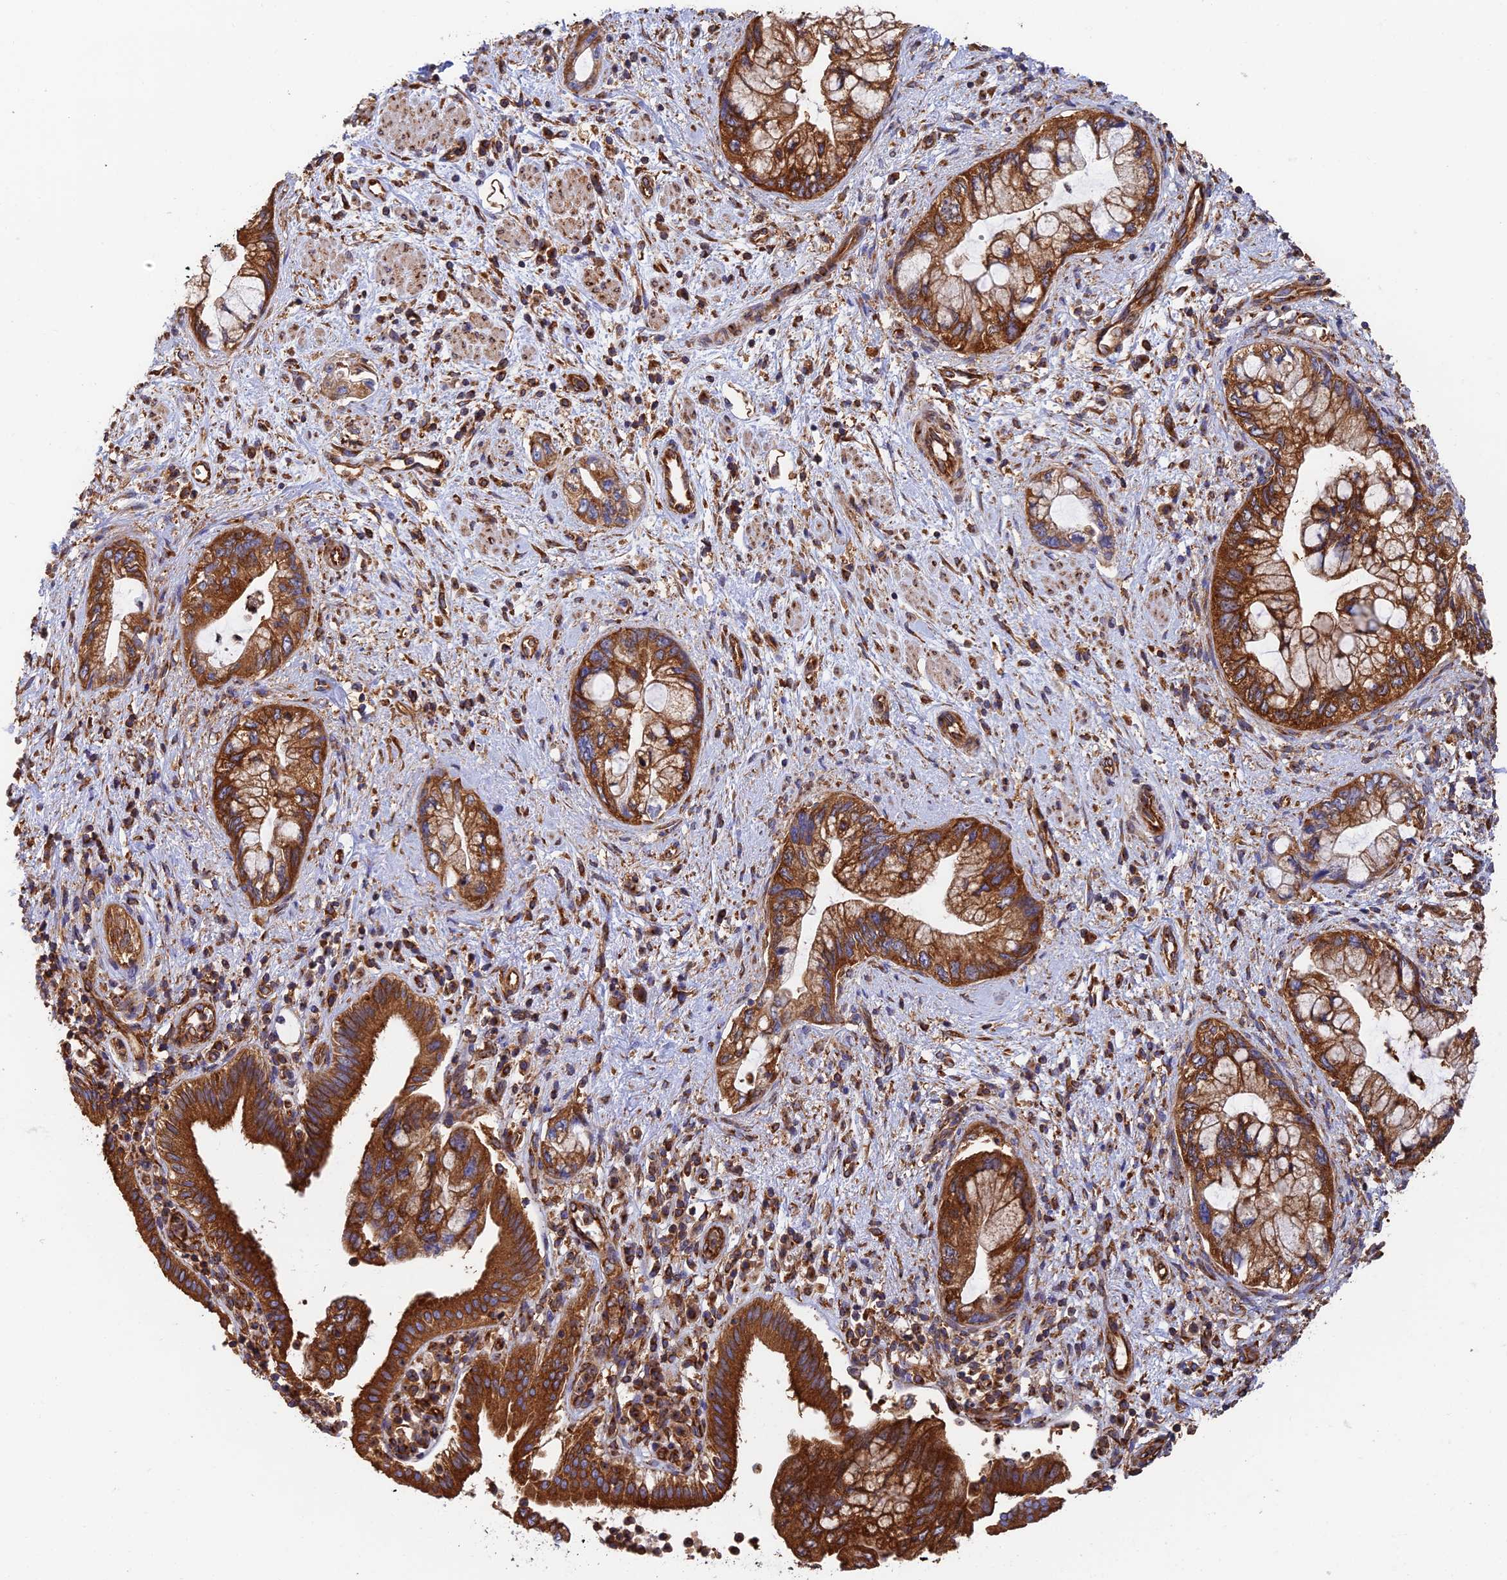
{"staining": {"intensity": "strong", "quantity": ">75%", "location": "cytoplasmic/membranous"}, "tissue": "pancreatic cancer", "cell_type": "Tumor cells", "image_type": "cancer", "snomed": [{"axis": "morphology", "description": "Adenocarcinoma, NOS"}, {"axis": "topography", "description": "Pancreas"}], "caption": "Immunohistochemical staining of pancreatic adenocarcinoma displays high levels of strong cytoplasmic/membranous protein expression in about >75% of tumor cells.", "gene": "DCTN2", "patient": {"sex": "female", "age": 73}}